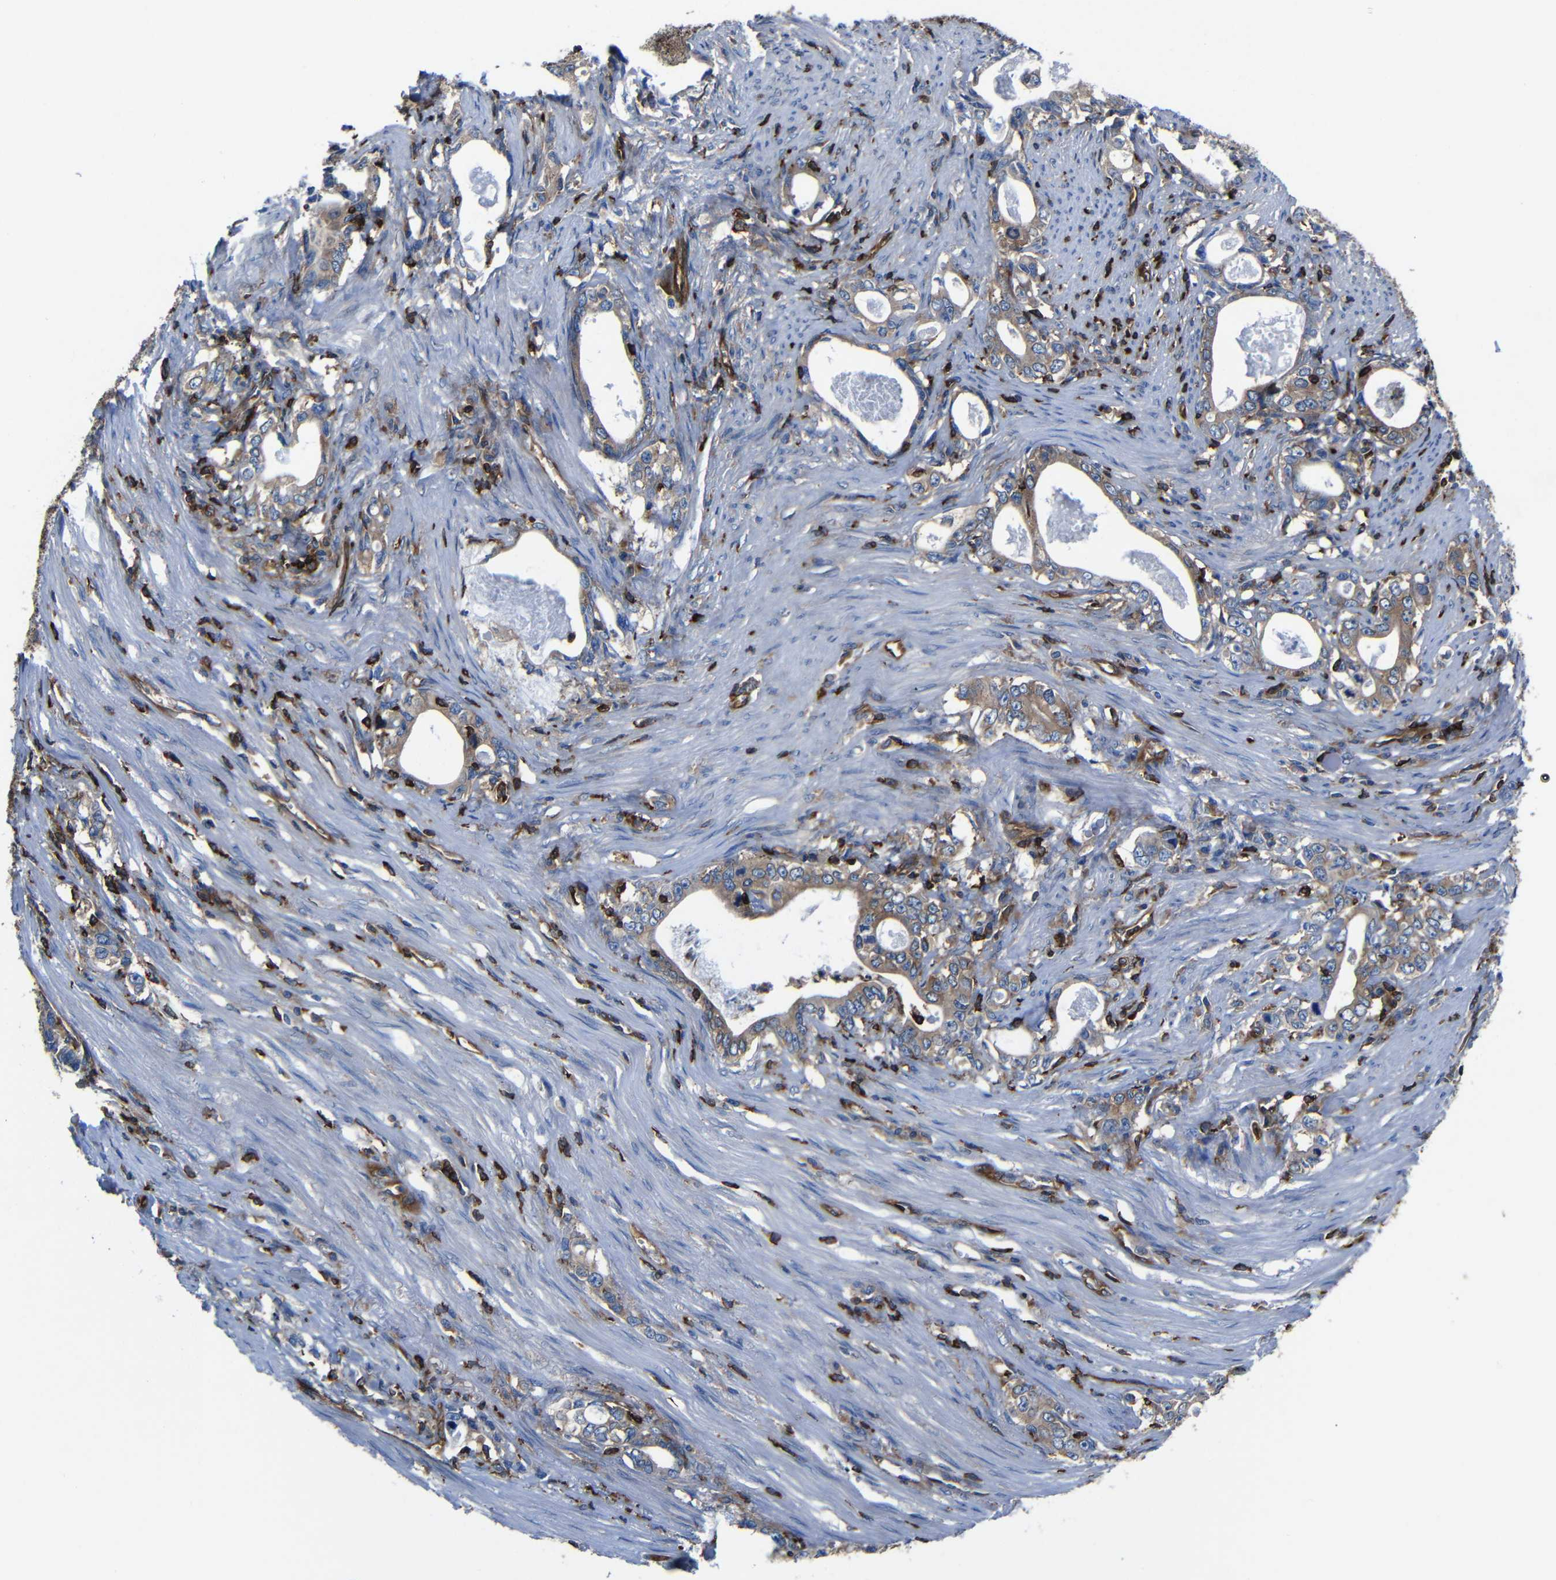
{"staining": {"intensity": "moderate", "quantity": ">75%", "location": "cytoplasmic/membranous"}, "tissue": "stomach cancer", "cell_type": "Tumor cells", "image_type": "cancer", "snomed": [{"axis": "morphology", "description": "Adenocarcinoma, NOS"}, {"axis": "topography", "description": "Stomach, lower"}], "caption": "This histopathology image demonstrates IHC staining of human adenocarcinoma (stomach), with medium moderate cytoplasmic/membranous staining in approximately >75% of tumor cells.", "gene": "ARHGEF1", "patient": {"sex": "female", "age": 72}}